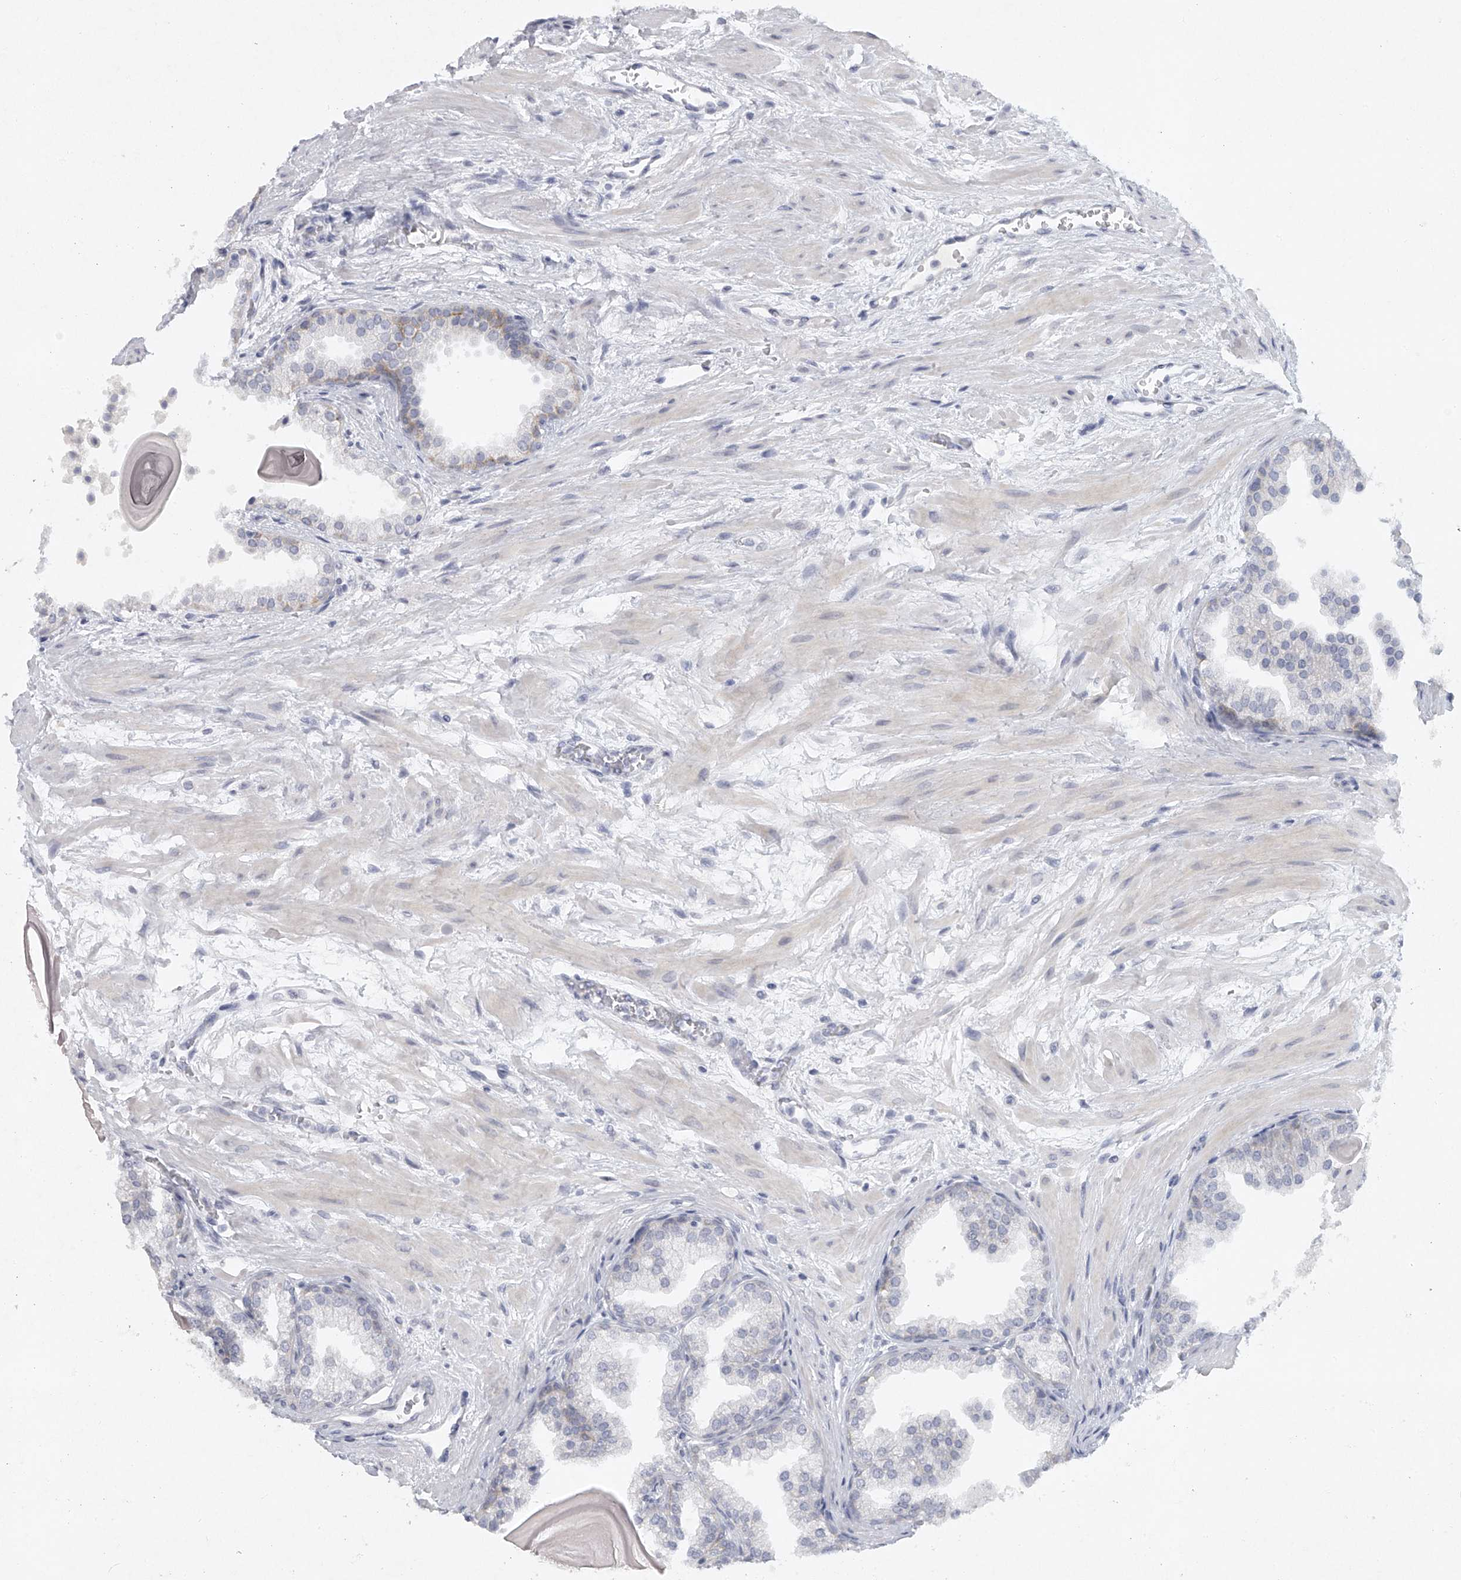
{"staining": {"intensity": "weak", "quantity": "<25%", "location": "cytoplasmic/membranous"}, "tissue": "prostate", "cell_type": "Glandular cells", "image_type": "normal", "snomed": [{"axis": "morphology", "description": "Normal tissue, NOS"}, {"axis": "topography", "description": "Prostate"}], "caption": "DAB immunohistochemical staining of unremarkable prostate reveals no significant positivity in glandular cells. The staining was performed using DAB to visualize the protein expression in brown, while the nuclei were stained in blue with hematoxylin (Magnification: 20x).", "gene": "FAT2", "patient": {"sex": "male", "age": 48}}